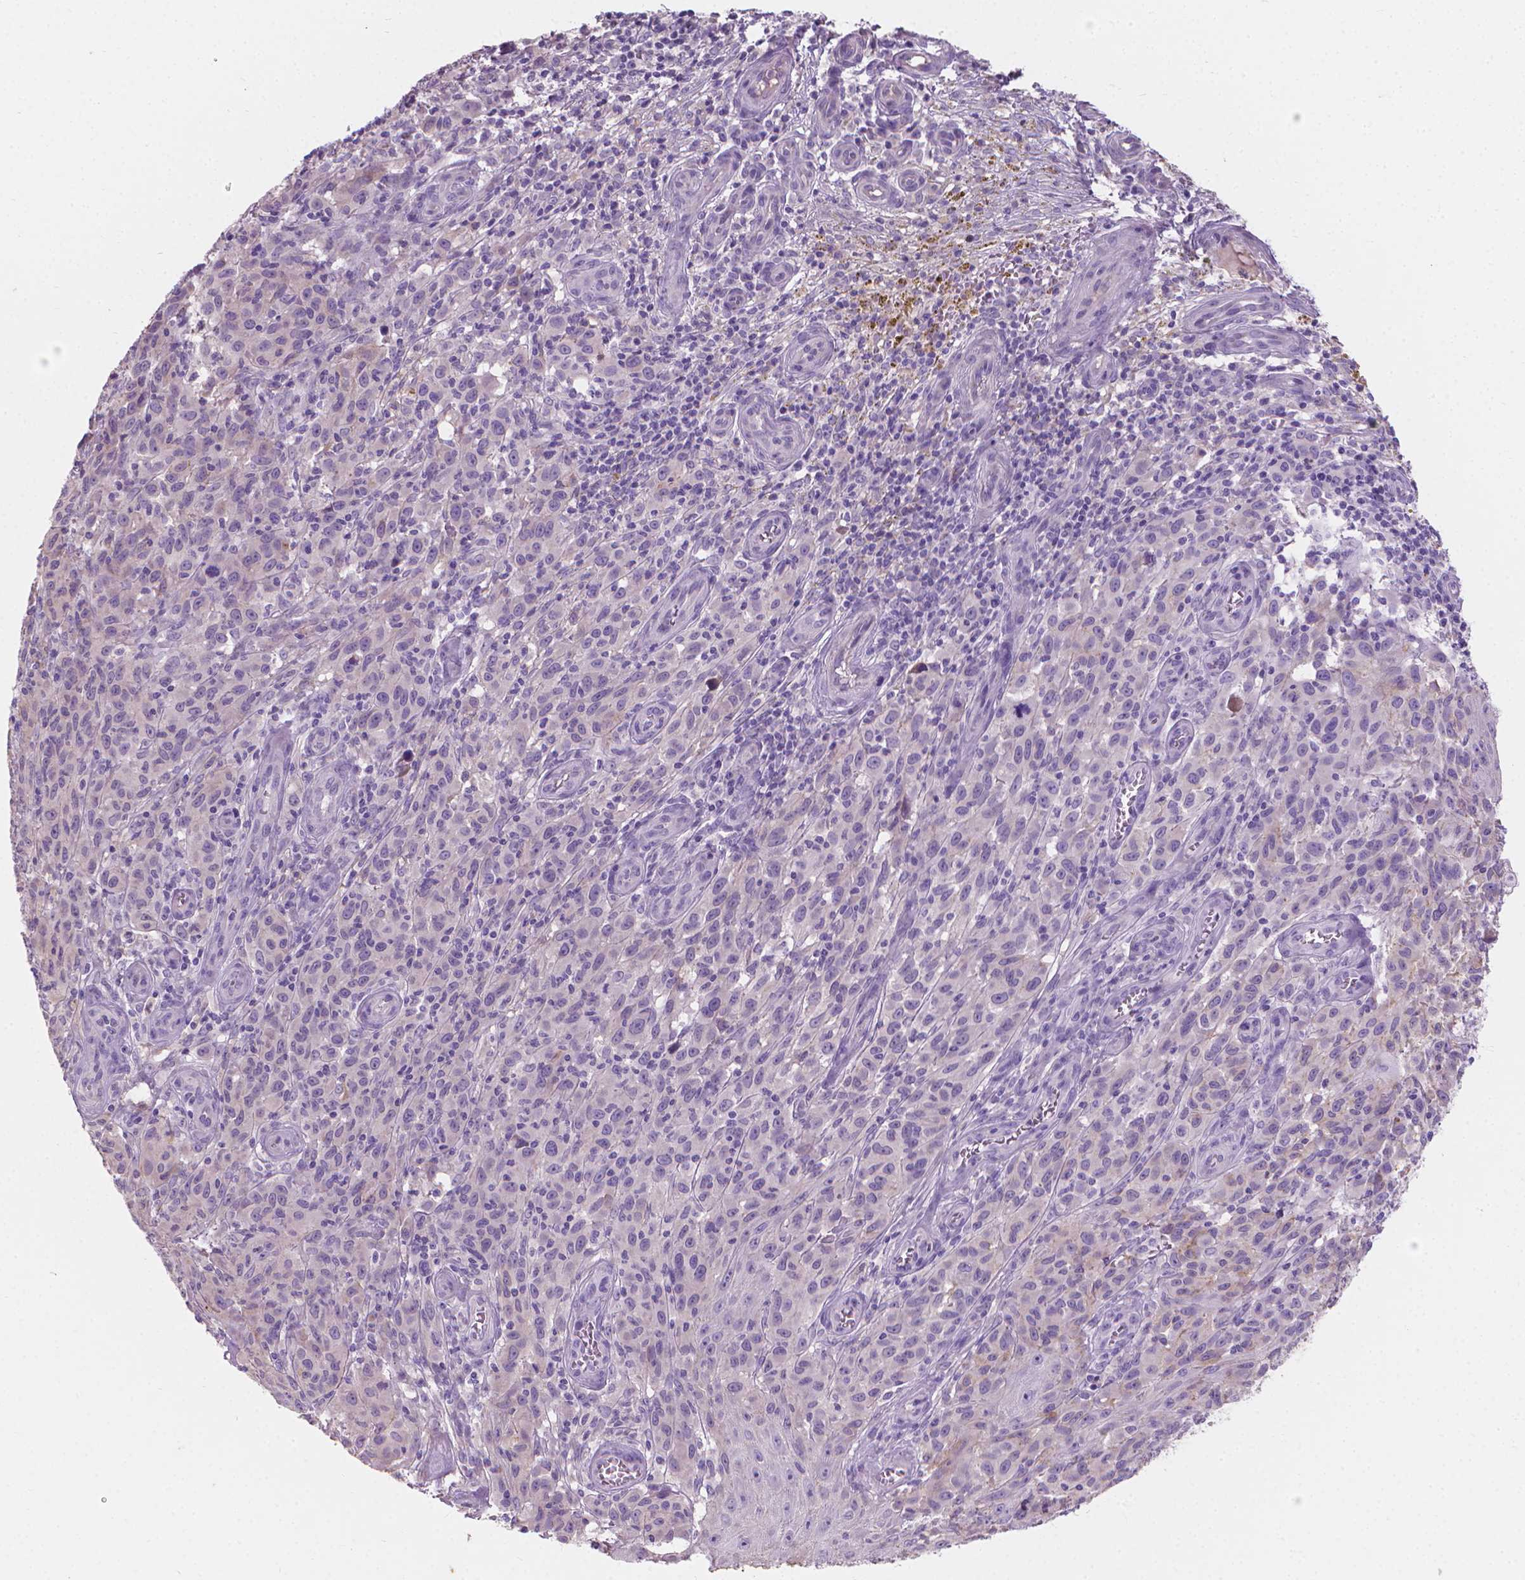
{"staining": {"intensity": "negative", "quantity": "none", "location": "none"}, "tissue": "melanoma", "cell_type": "Tumor cells", "image_type": "cancer", "snomed": [{"axis": "morphology", "description": "Malignant melanoma, NOS"}, {"axis": "topography", "description": "Skin"}], "caption": "This is an immunohistochemistry (IHC) histopathology image of melanoma. There is no staining in tumor cells.", "gene": "CABCOCO1", "patient": {"sex": "female", "age": 53}}